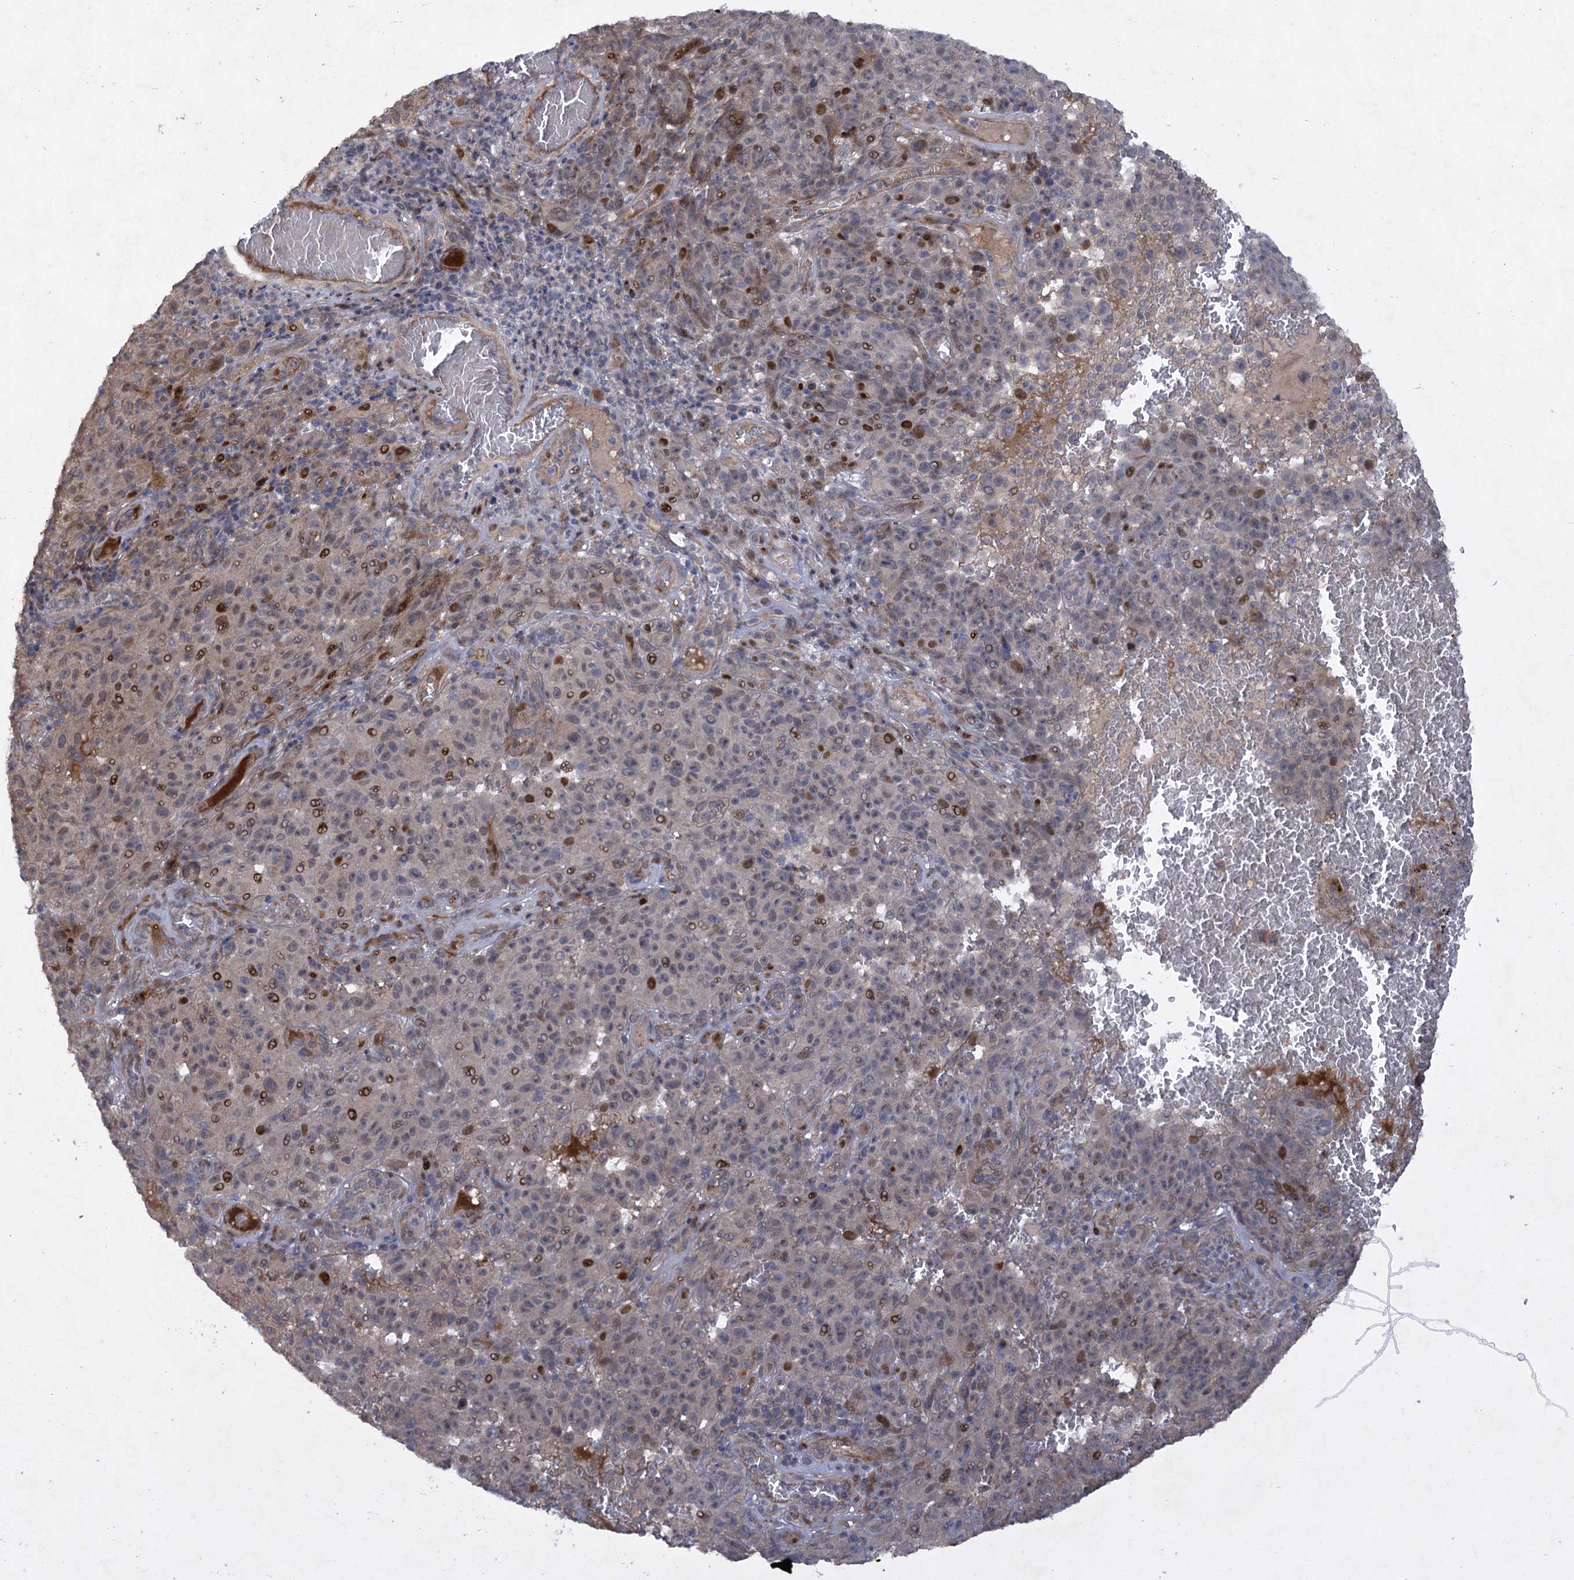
{"staining": {"intensity": "moderate", "quantity": "<25%", "location": "nuclear"}, "tissue": "melanoma", "cell_type": "Tumor cells", "image_type": "cancer", "snomed": [{"axis": "morphology", "description": "Malignant melanoma, NOS"}, {"axis": "topography", "description": "Skin"}], "caption": "An immunohistochemistry (IHC) image of neoplastic tissue is shown. Protein staining in brown shows moderate nuclear positivity in malignant melanoma within tumor cells.", "gene": "NUDT22", "patient": {"sex": "female", "age": 82}}